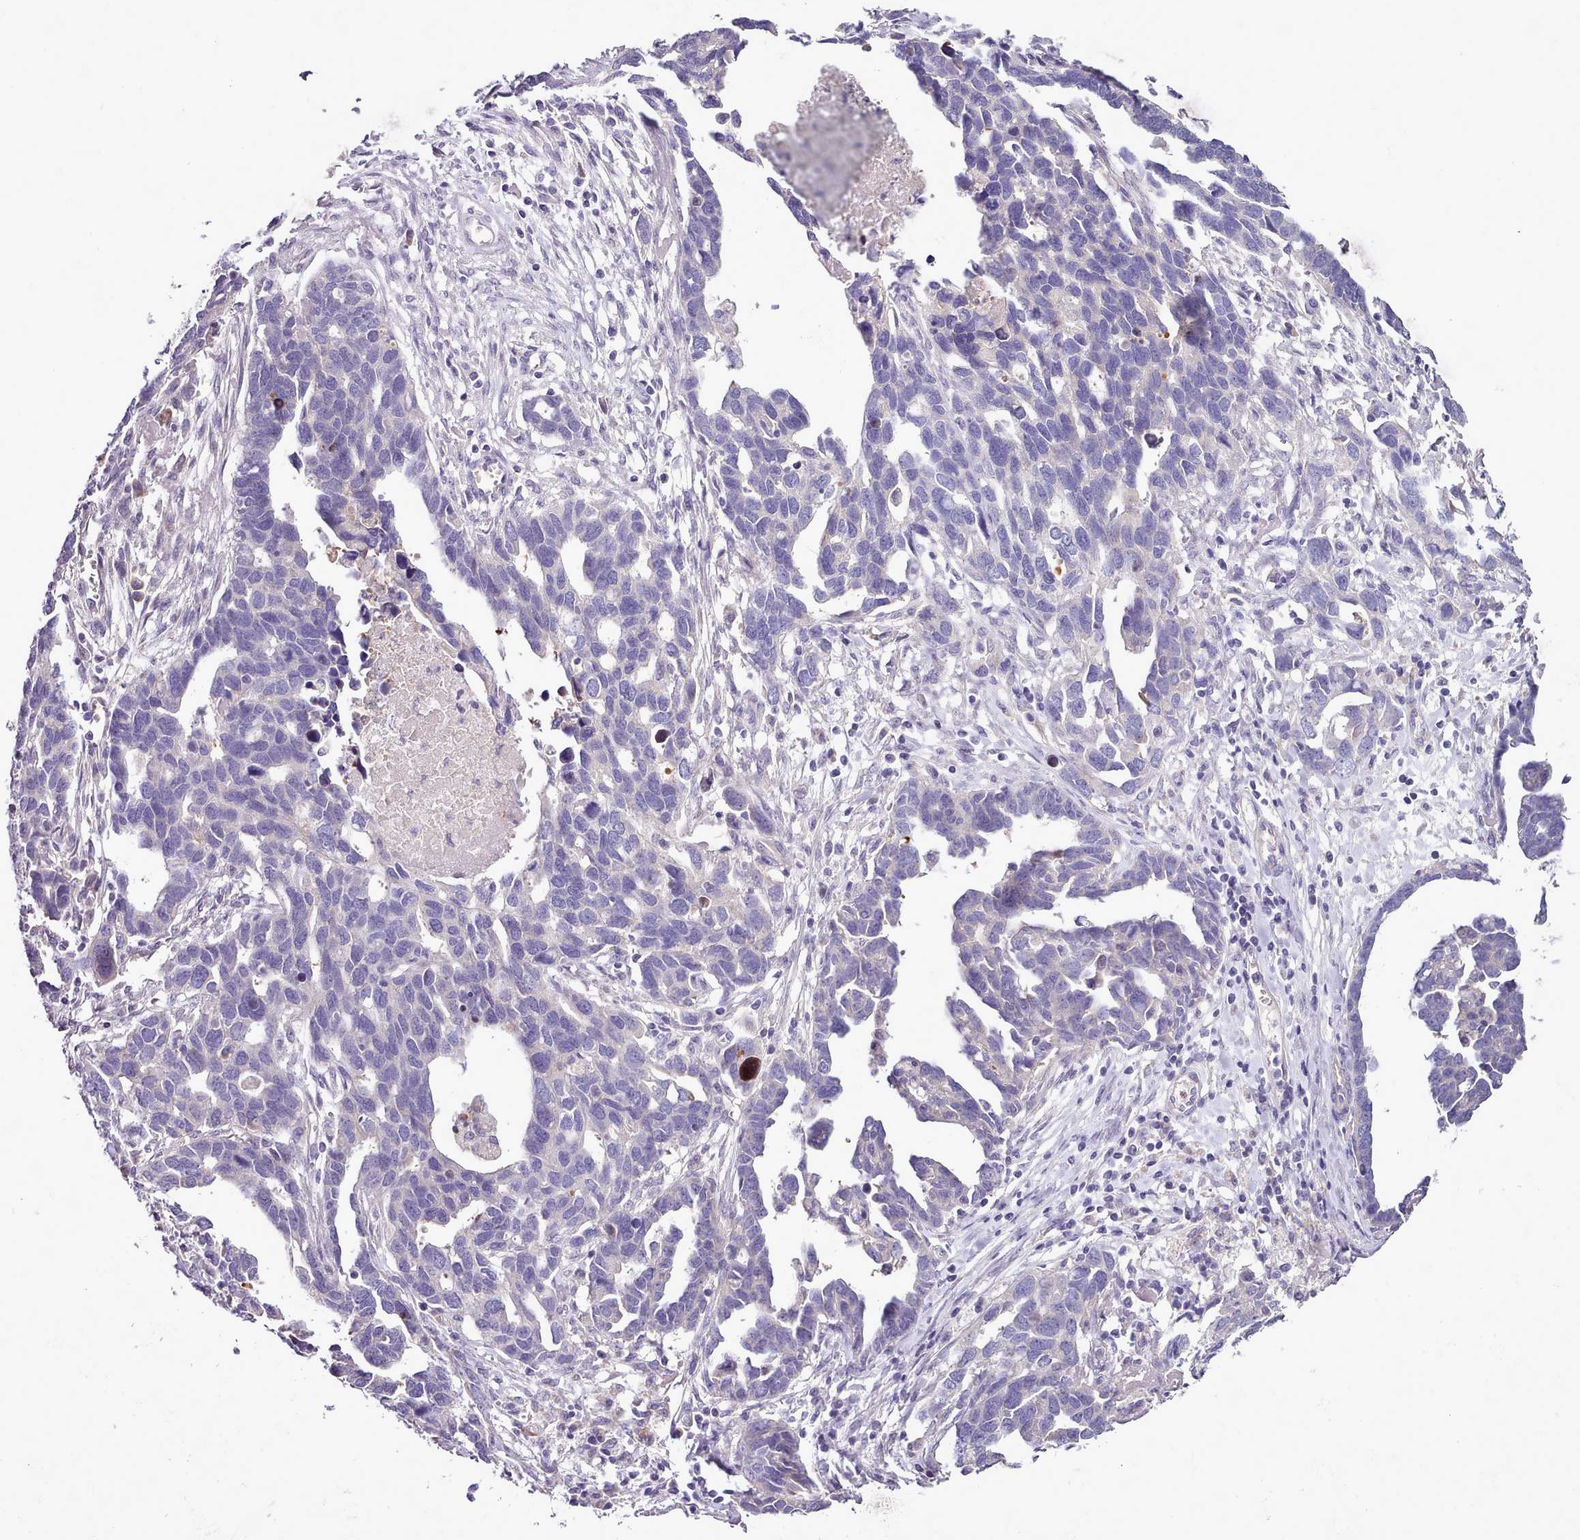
{"staining": {"intensity": "negative", "quantity": "none", "location": "none"}, "tissue": "ovarian cancer", "cell_type": "Tumor cells", "image_type": "cancer", "snomed": [{"axis": "morphology", "description": "Cystadenocarcinoma, serous, NOS"}, {"axis": "topography", "description": "Ovary"}], "caption": "An IHC photomicrograph of ovarian cancer is shown. There is no staining in tumor cells of ovarian cancer. The staining is performed using DAB brown chromogen with nuclei counter-stained in using hematoxylin.", "gene": "SETX", "patient": {"sex": "female", "age": 54}}